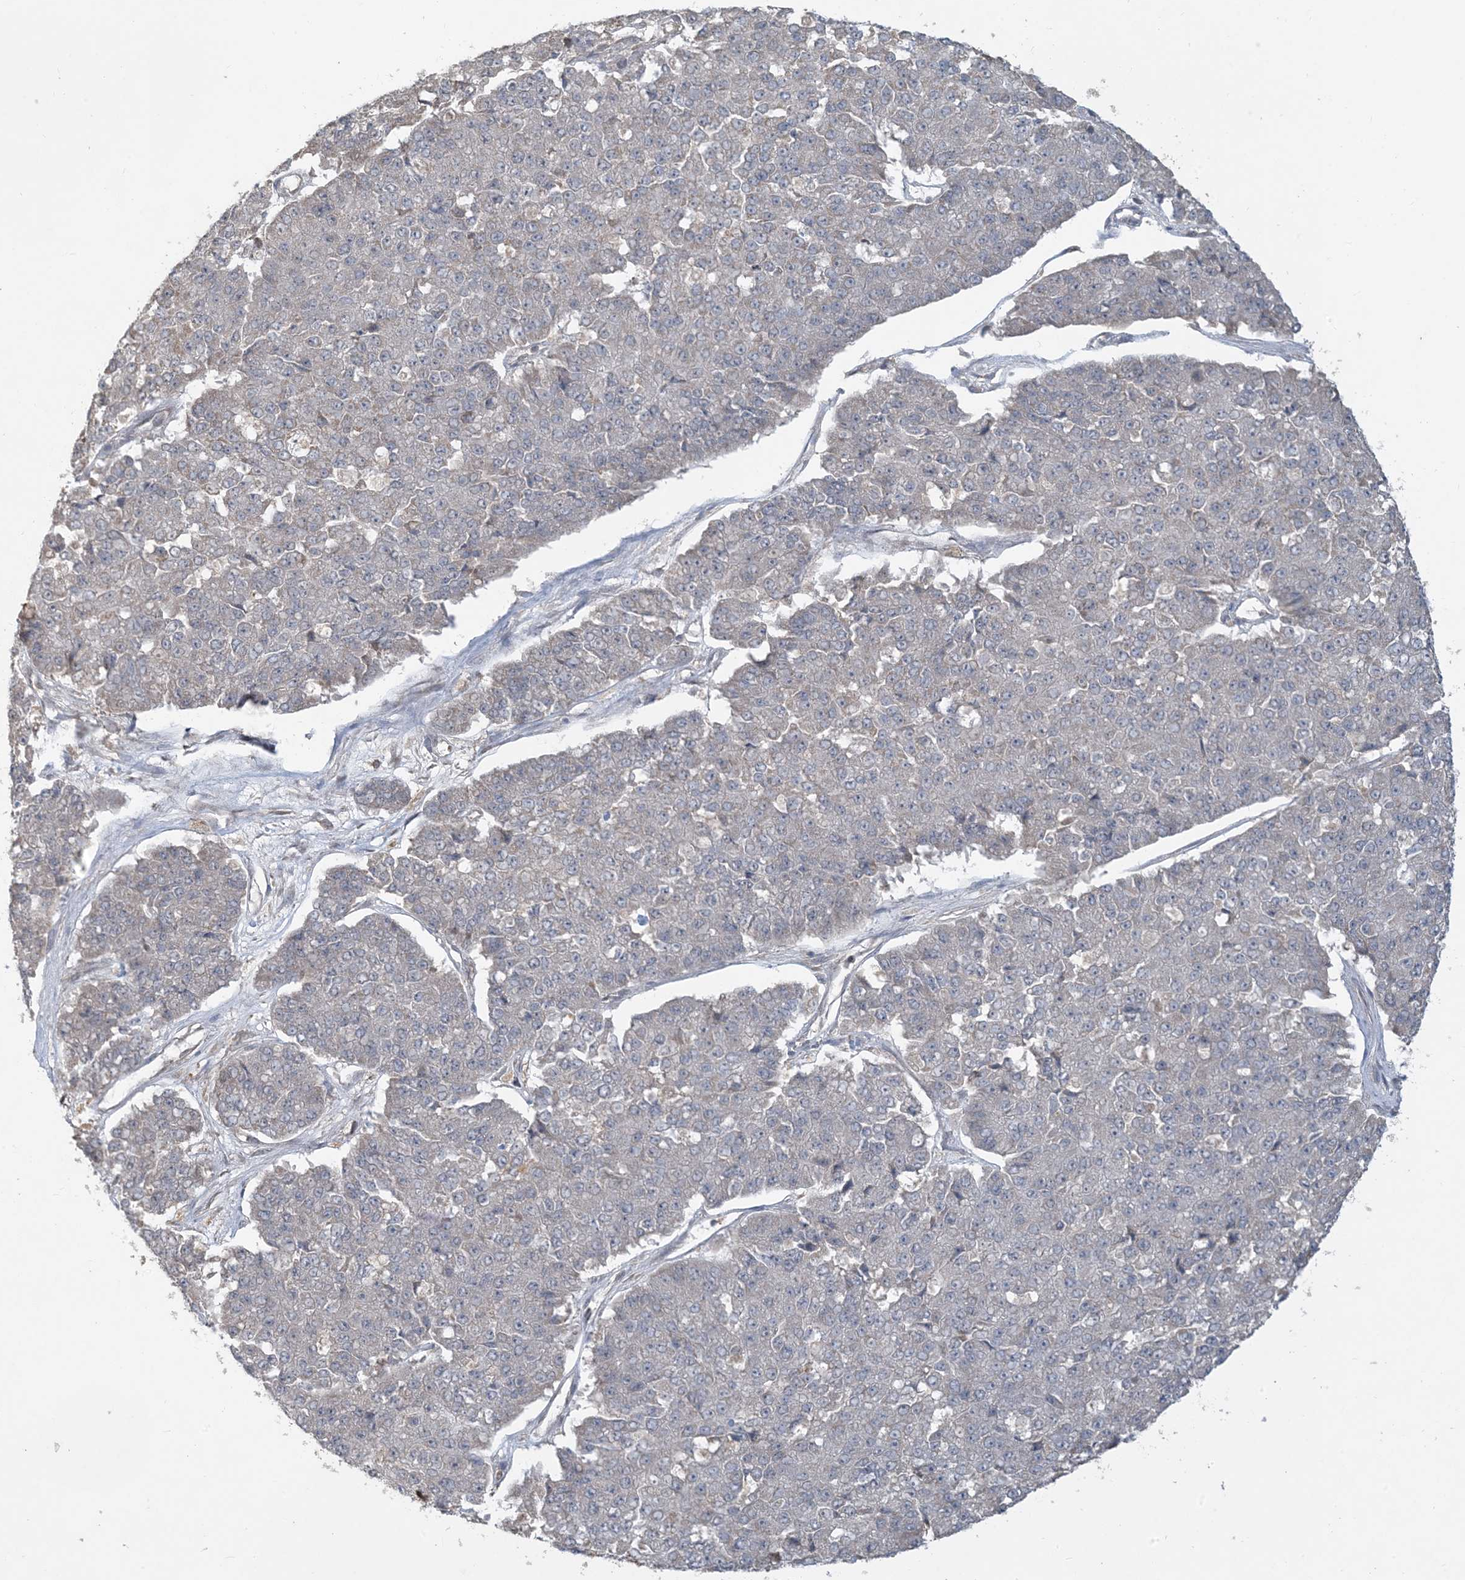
{"staining": {"intensity": "weak", "quantity": "<25%", "location": "cytoplasmic/membranous"}, "tissue": "pancreatic cancer", "cell_type": "Tumor cells", "image_type": "cancer", "snomed": [{"axis": "morphology", "description": "Adenocarcinoma, NOS"}, {"axis": "topography", "description": "Pancreas"}], "caption": "Pancreatic adenocarcinoma stained for a protein using immunohistochemistry exhibits no staining tumor cells.", "gene": "MCOLN1", "patient": {"sex": "male", "age": 50}}